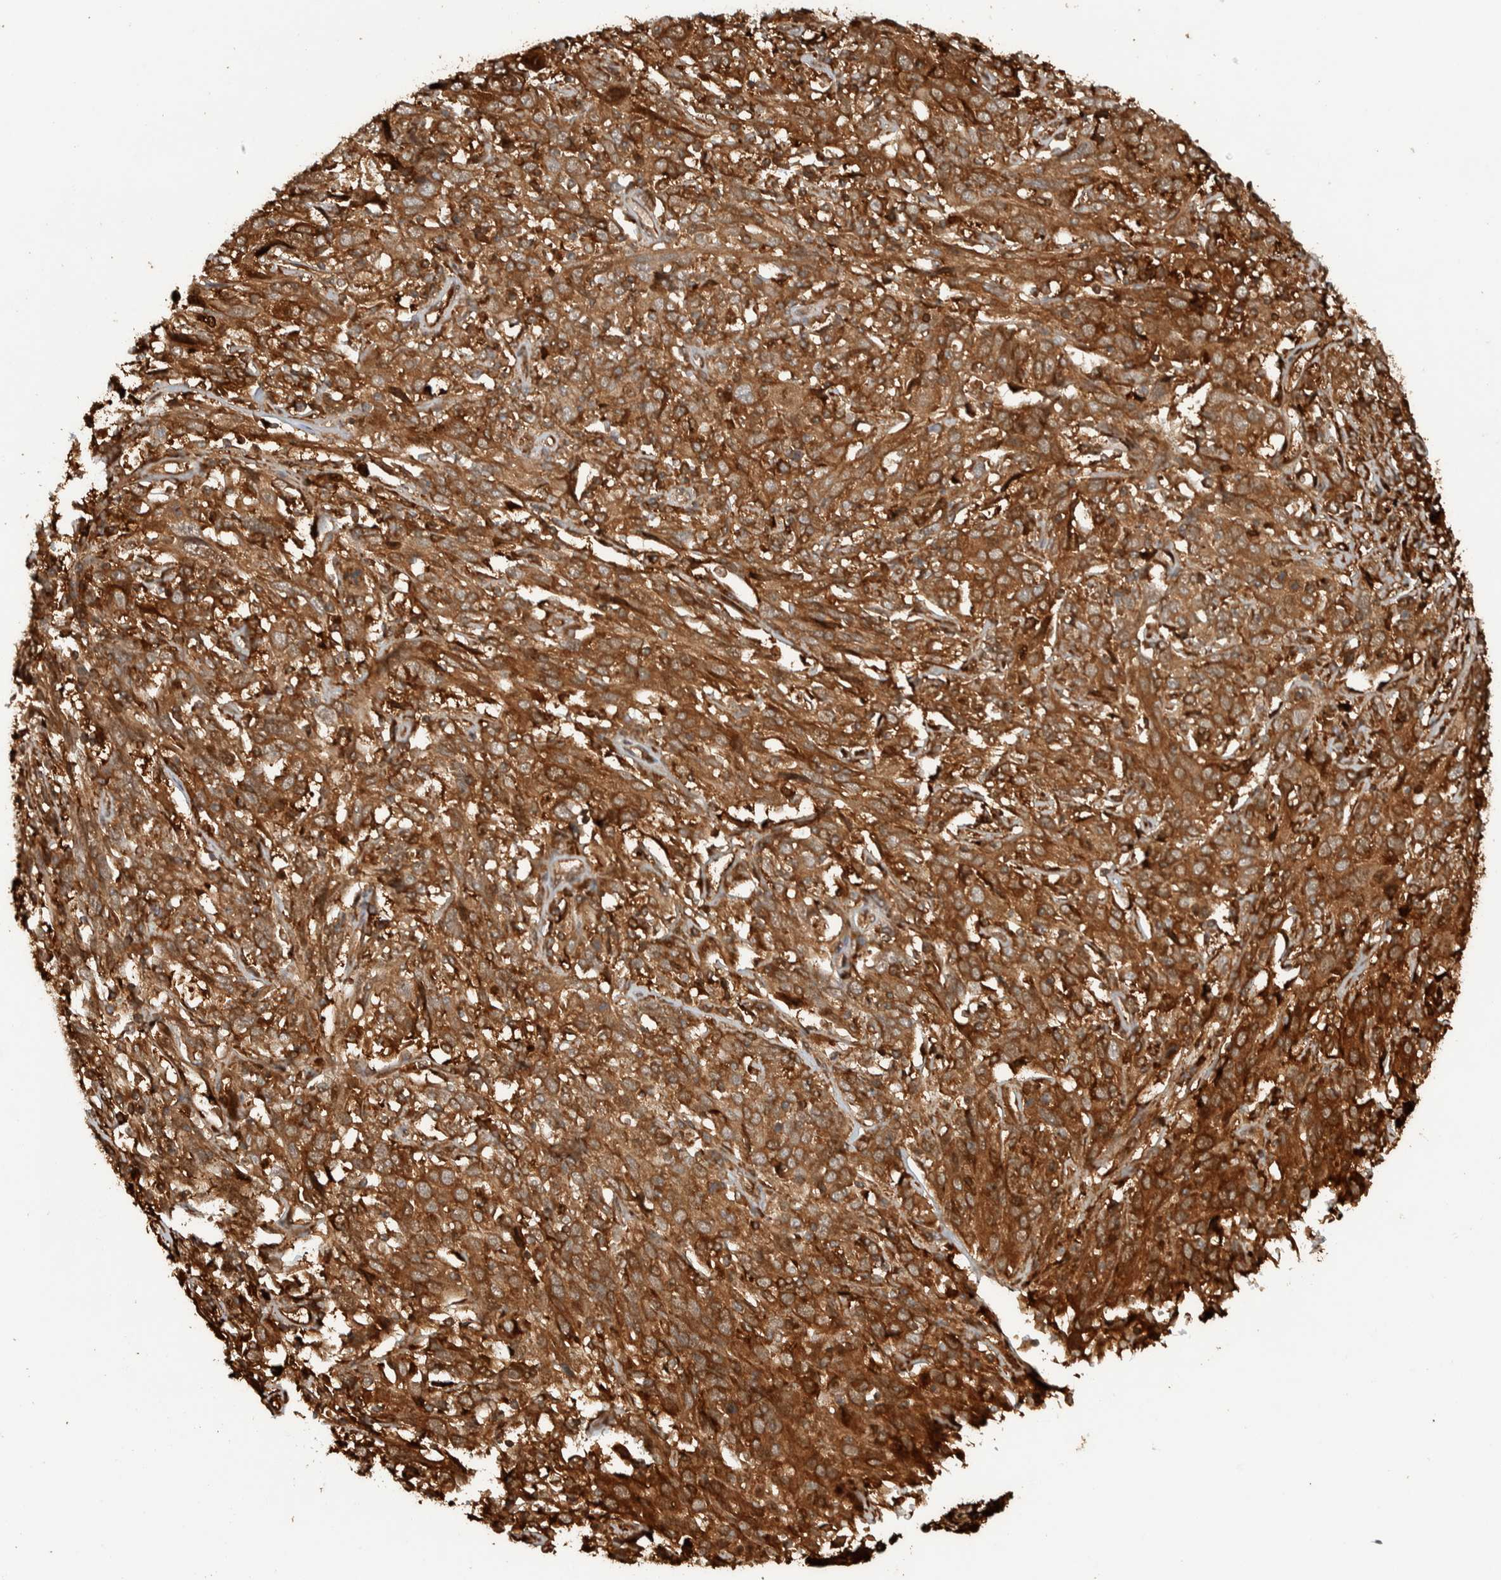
{"staining": {"intensity": "strong", "quantity": ">75%", "location": "cytoplasmic/membranous"}, "tissue": "cervical cancer", "cell_type": "Tumor cells", "image_type": "cancer", "snomed": [{"axis": "morphology", "description": "Squamous cell carcinoma, NOS"}, {"axis": "topography", "description": "Cervix"}], "caption": "The micrograph displays staining of squamous cell carcinoma (cervical), revealing strong cytoplasmic/membranous protein expression (brown color) within tumor cells.", "gene": "CNTROB", "patient": {"sex": "female", "age": 46}}